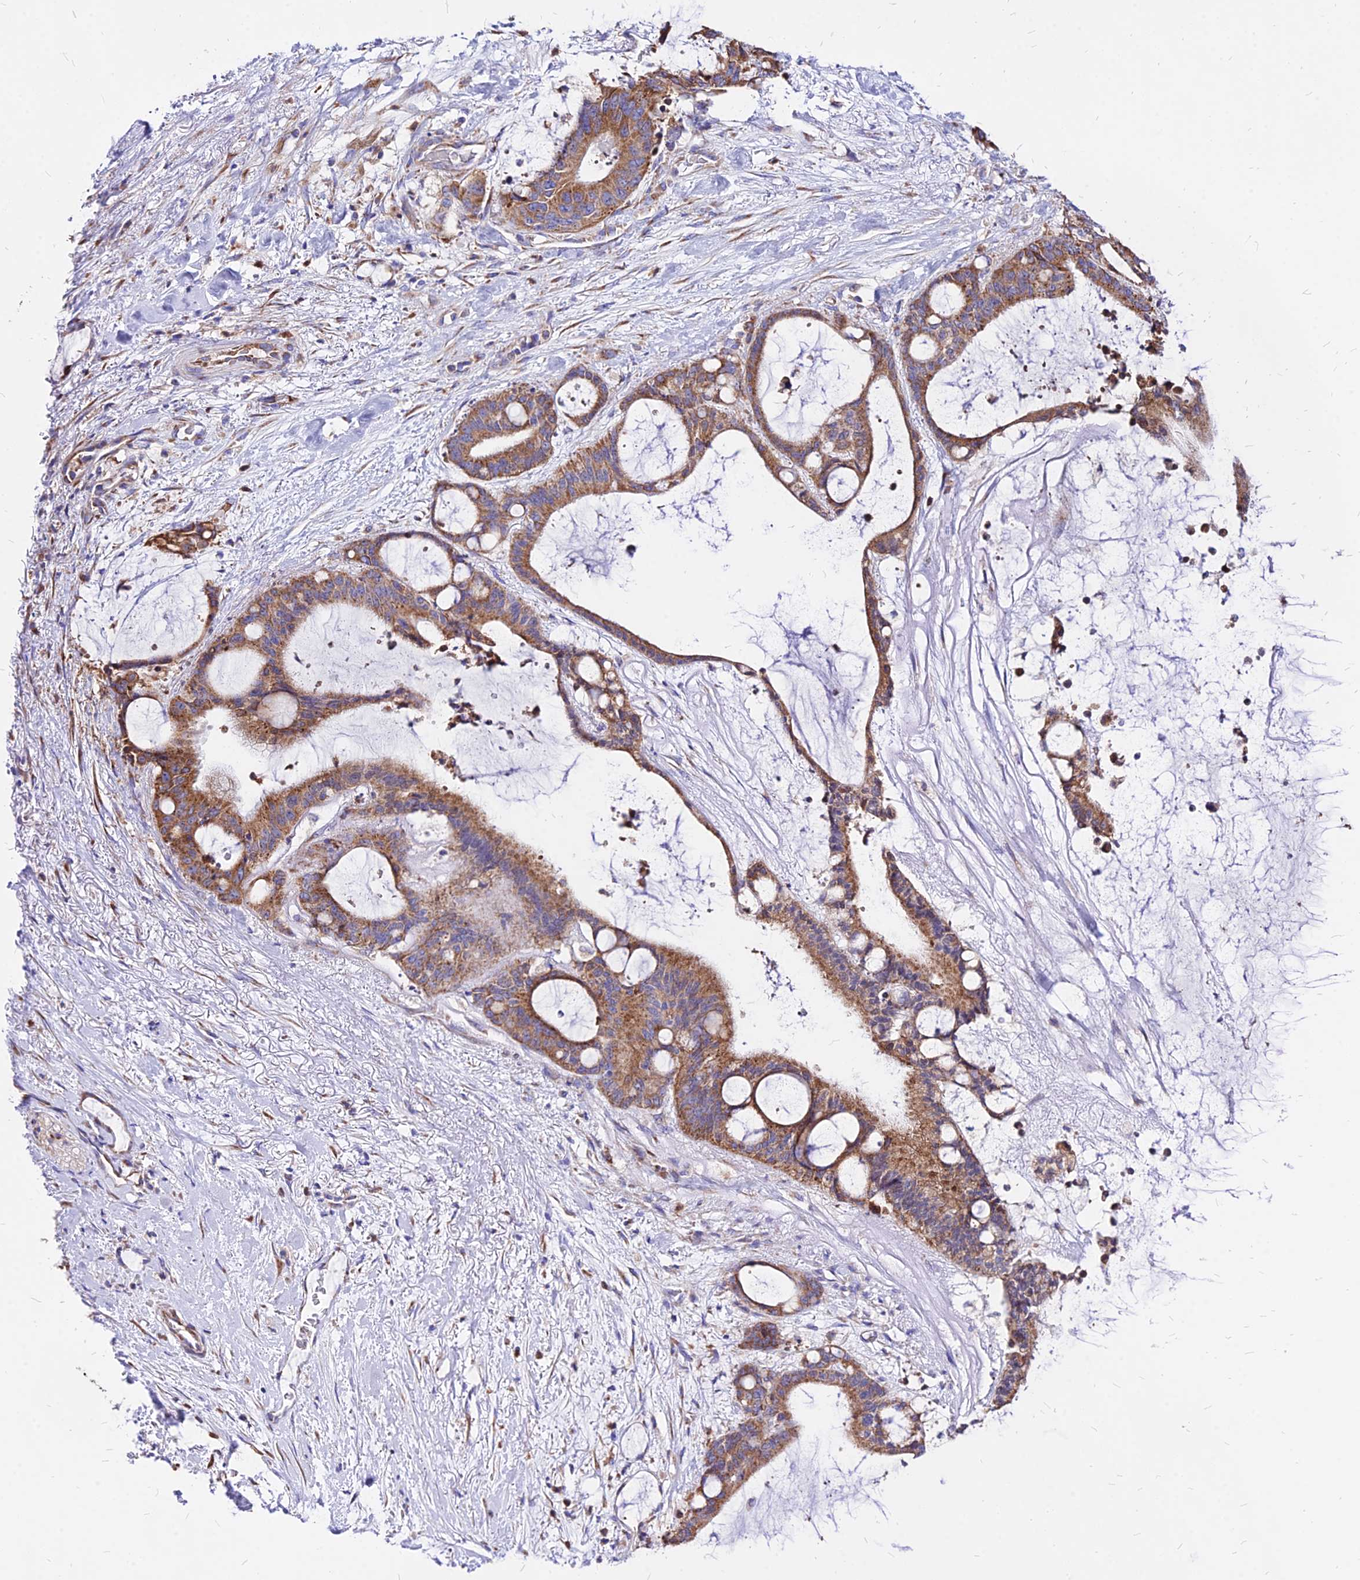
{"staining": {"intensity": "moderate", "quantity": ">75%", "location": "cytoplasmic/membranous"}, "tissue": "liver cancer", "cell_type": "Tumor cells", "image_type": "cancer", "snomed": [{"axis": "morphology", "description": "Normal tissue, NOS"}, {"axis": "morphology", "description": "Cholangiocarcinoma"}, {"axis": "topography", "description": "Liver"}, {"axis": "topography", "description": "Peripheral nerve tissue"}], "caption": "This histopathology image reveals immunohistochemistry staining of human liver cholangiocarcinoma, with medium moderate cytoplasmic/membranous staining in about >75% of tumor cells.", "gene": "MRPL3", "patient": {"sex": "female", "age": 73}}